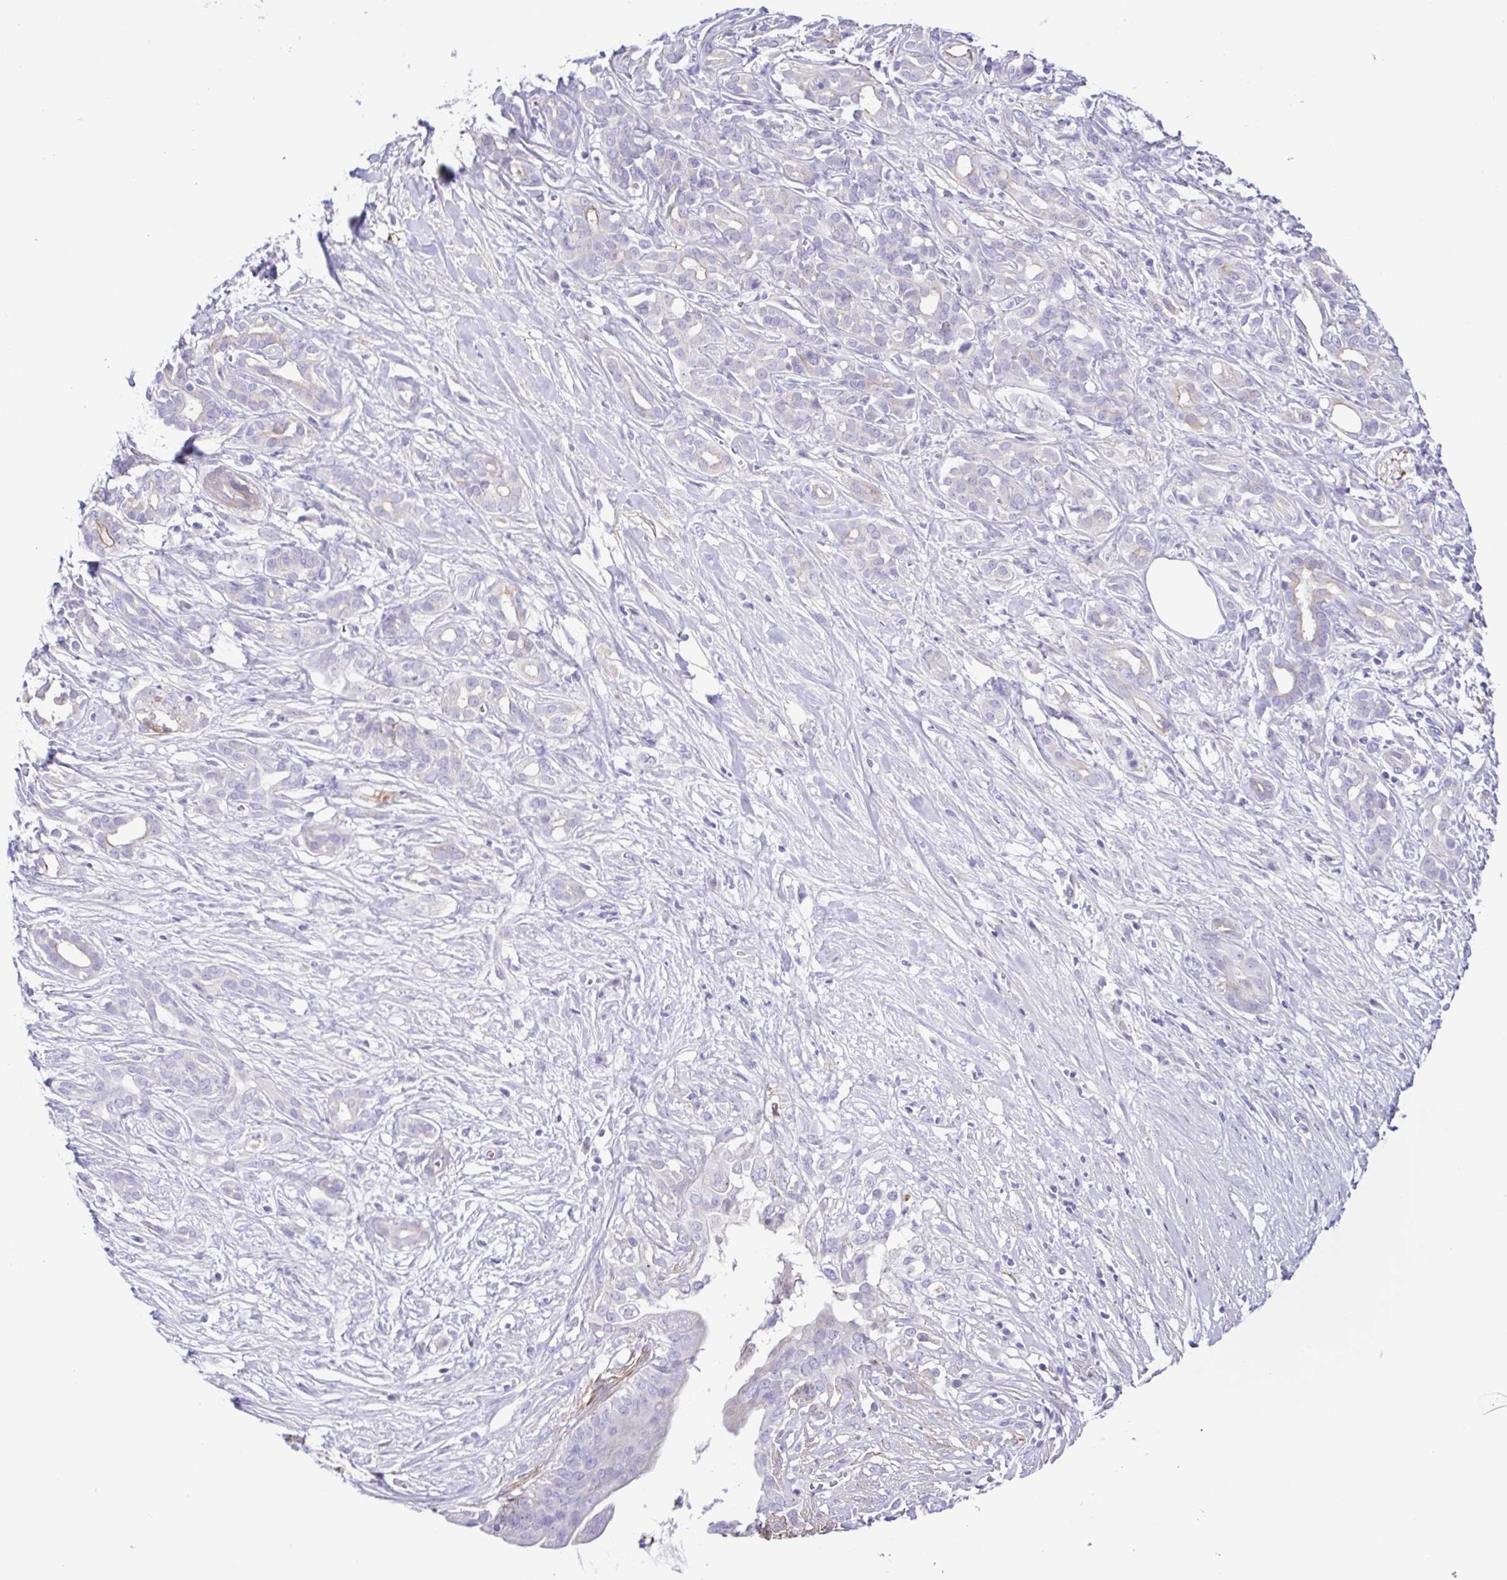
{"staining": {"intensity": "negative", "quantity": "none", "location": "none"}, "tissue": "pancreatic cancer", "cell_type": "Tumor cells", "image_type": "cancer", "snomed": [{"axis": "morphology", "description": "Adenocarcinoma, NOS"}, {"axis": "topography", "description": "Pancreas"}], "caption": "This is an IHC image of adenocarcinoma (pancreatic). There is no staining in tumor cells.", "gene": "GABBR2", "patient": {"sex": "male", "age": 61}}